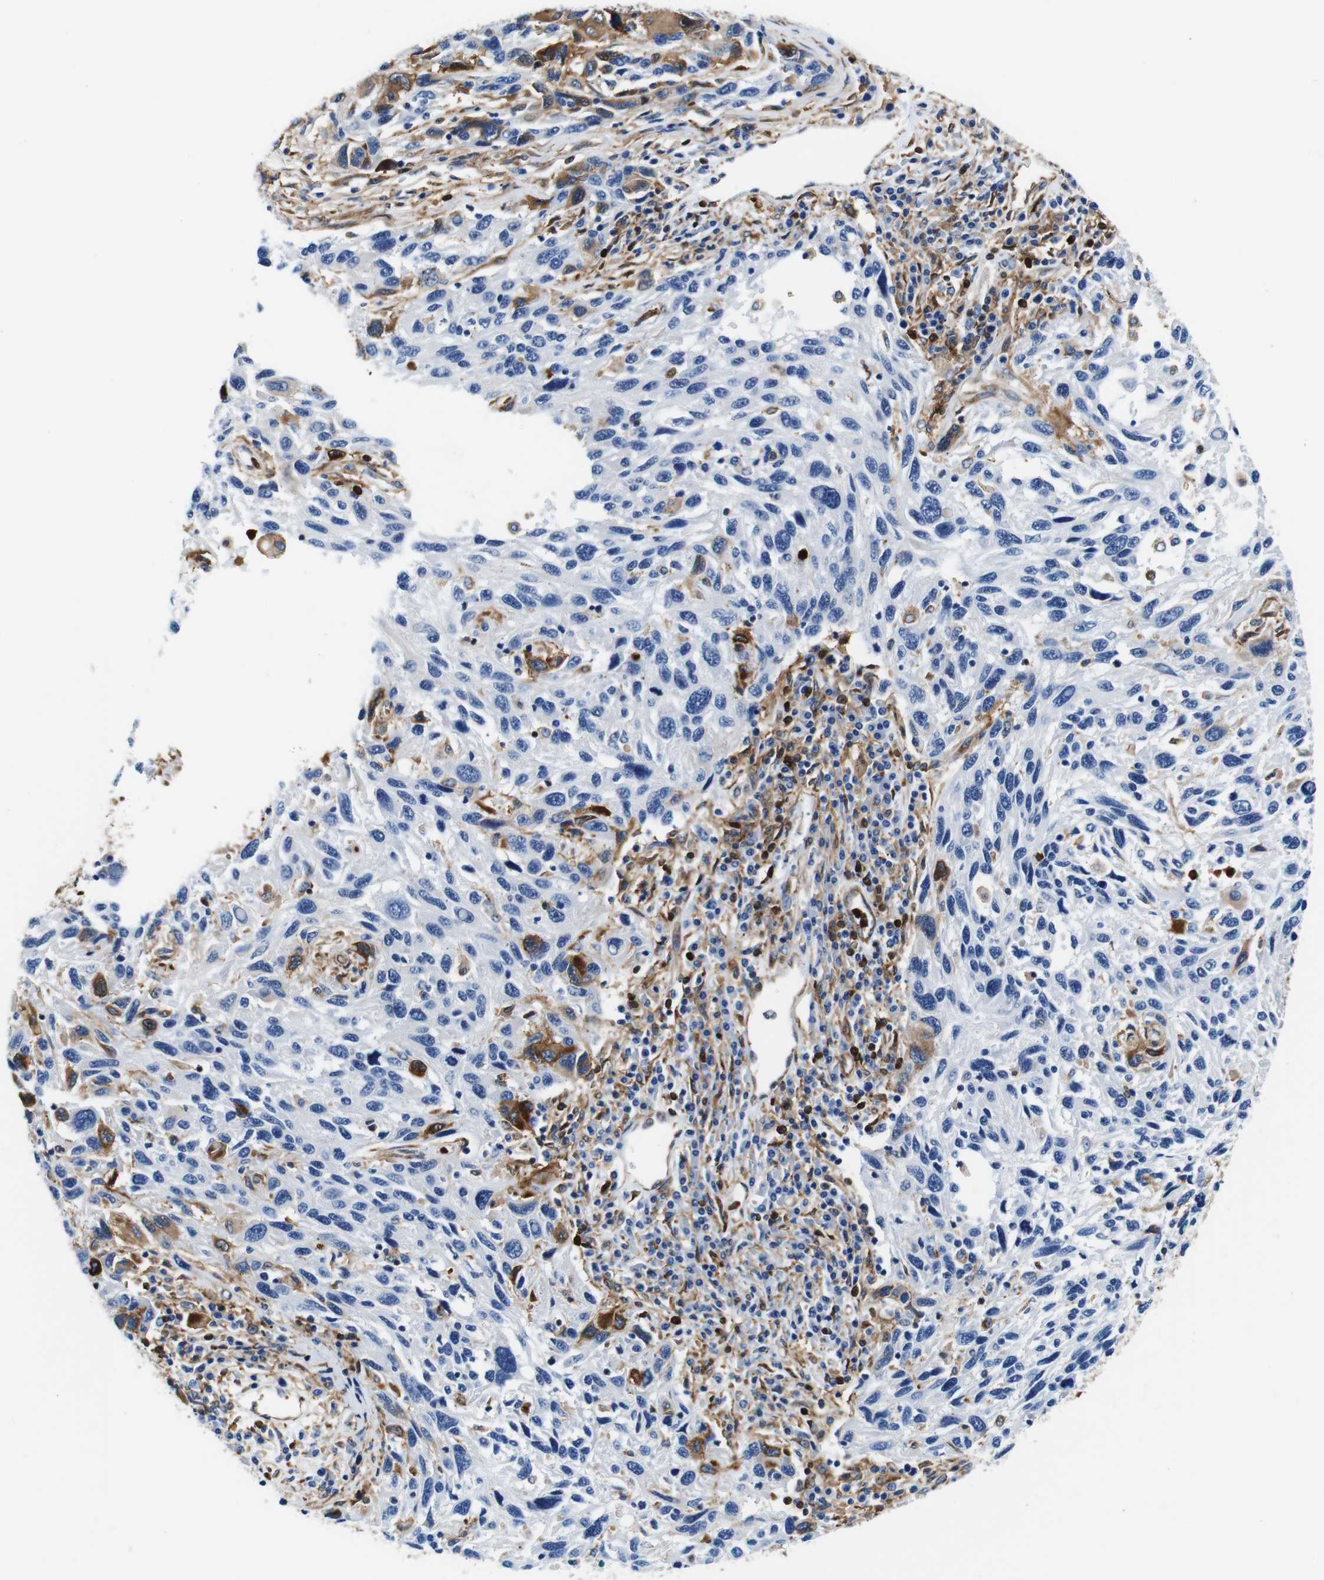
{"staining": {"intensity": "negative", "quantity": "none", "location": "none"}, "tissue": "melanoma", "cell_type": "Tumor cells", "image_type": "cancer", "snomed": [{"axis": "morphology", "description": "Malignant melanoma, NOS"}, {"axis": "topography", "description": "Skin"}], "caption": "The photomicrograph exhibits no staining of tumor cells in malignant melanoma.", "gene": "ANXA1", "patient": {"sex": "male", "age": 53}}